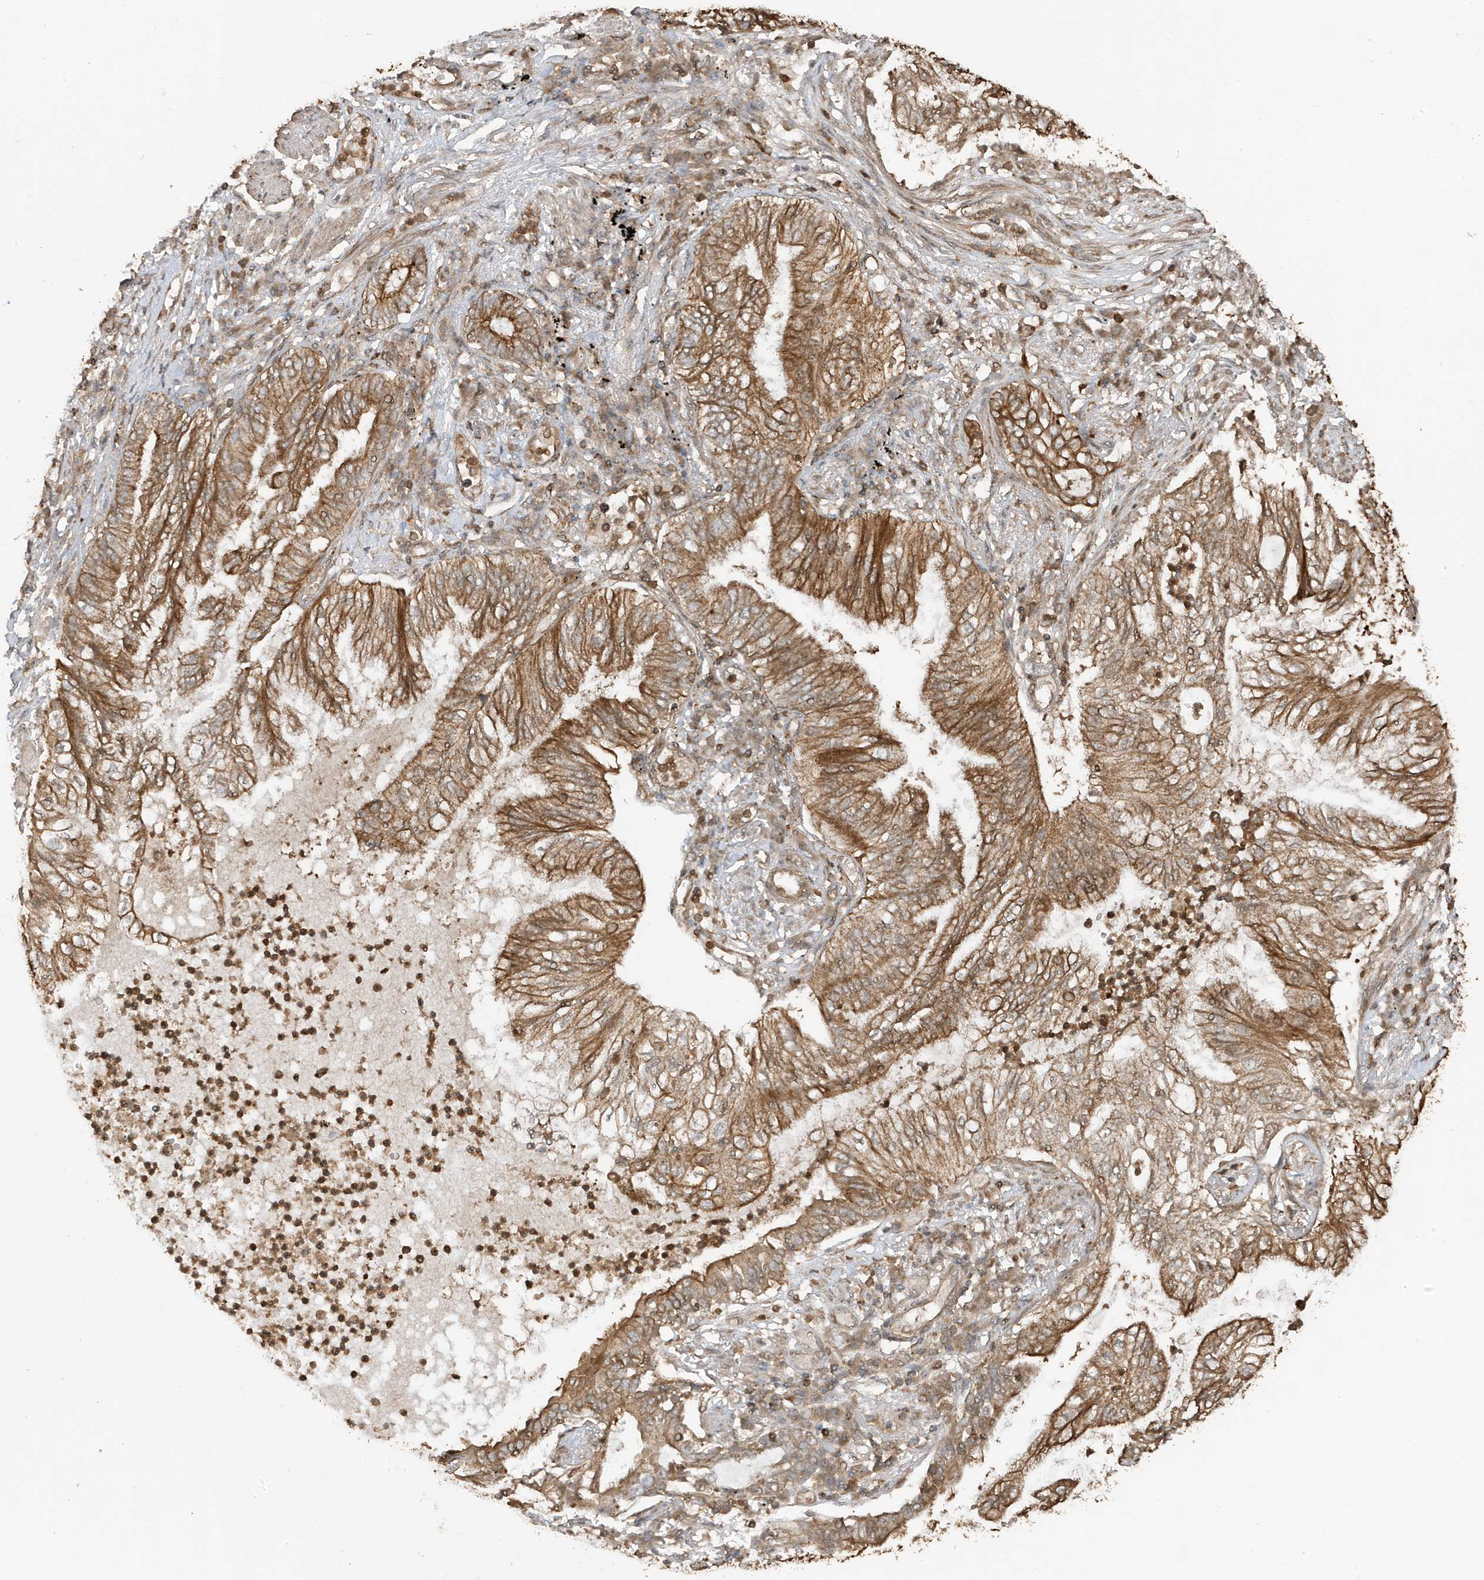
{"staining": {"intensity": "moderate", "quantity": ">75%", "location": "cytoplasmic/membranous"}, "tissue": "lung cancer", "cell_type": "Tumor cells", "image_type": "cancer", "snomed": [{"axis": "morphology", "description": "Normal tissue, NOS"}, {"axis": "morphology", "description": "Adenocarcinoma, NOS"}, {"axis": "topography", "description": "Bronchus"}, {"axis": "topography", "description": "Lung"}], "caption": "Lung cancer (adenocarcinoma) tissue shows moderate cytoplasmic/membranous positivity in approximately >75% of tumor cells, visualized by immunohistochemistry.", "gene": "ASAP1", "patient": {"sex": "female", "age": 70}}